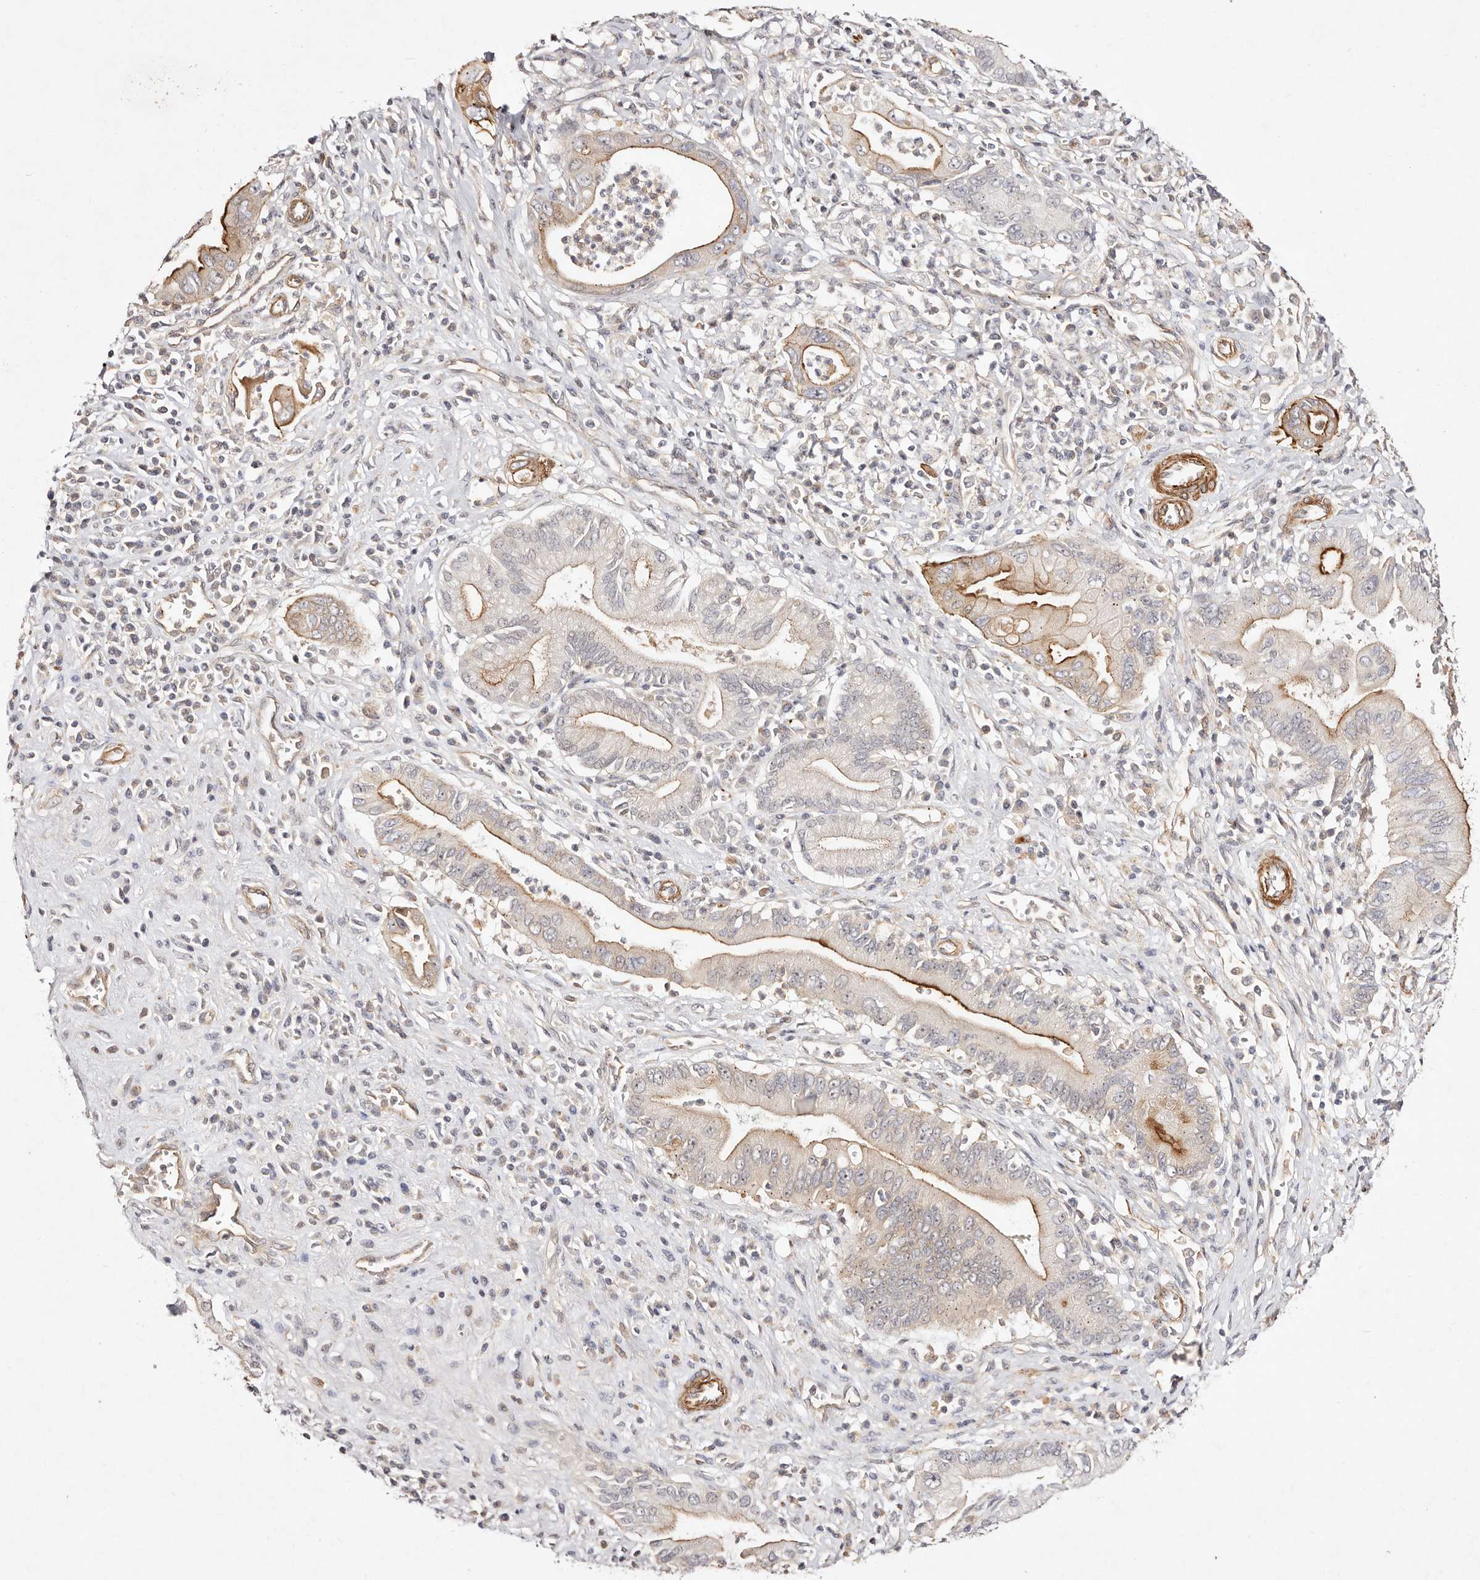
{"staining": {"intensity": "moderate", "quantity": "<25%", "location": "cytoplasmic/membranous"}, "tissue": "pancreatic cancer", "cell_type": "Tumor cells", "image_type": "cancer", "snomed": [{"axis": "morphology", "description": "Adenocarcinoma, NOS"}, {"axis": "topography", "description": "Pancreas"}], "caption": "This photomicrograph shows pancreatic cancer stained with immunohistochemistry (IHC) to label a protein in brown. The cytoplasmic/membranous of tumor cells show moderate positivity for the protein. Nuclei are counter-stained blue.", "gene": "MTMR11", "patient": {"sex": "male", "age": 78}}